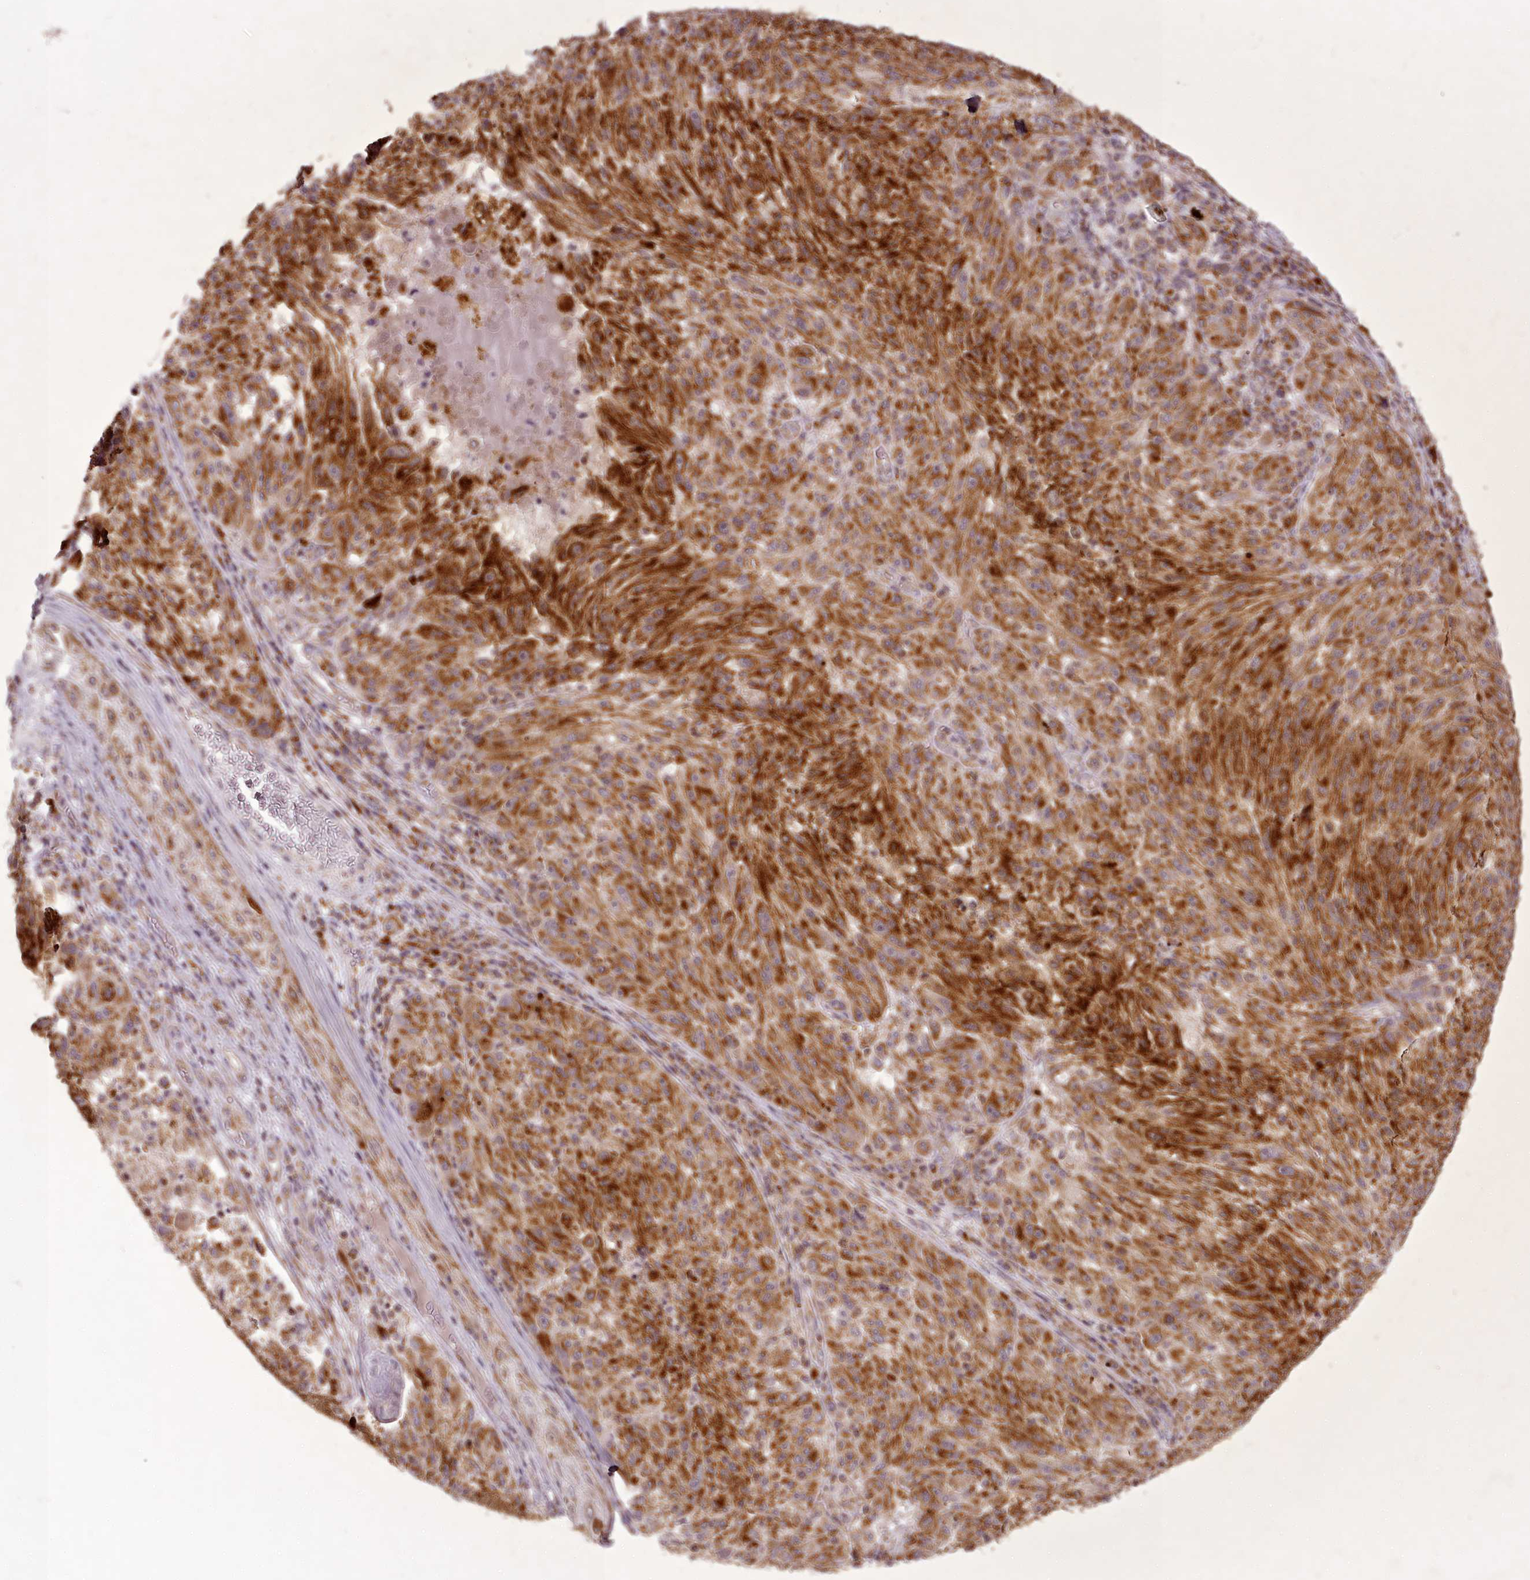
{"staining": {"intensity": "strong", "quantity": ">75%", "location": "cytoplasmic/membranous"}, "tissue": "melanoma", "cell_type": "Tumor cells", "image_type": "cancer", "snomed": [{"axis": "morphology", "description": "Malignant melanoma, NOS"}, {"axis": "topography", "description": "Skin"}], "caption": "This photomicrograph displays immunohistochemistry staining of human malignant melanoma, with high strong cytoplasmic/membranous staining in about >75% of tumor cells.", "gene": "CHCHD2", "patient": {"sex": "male", "age": 53}}